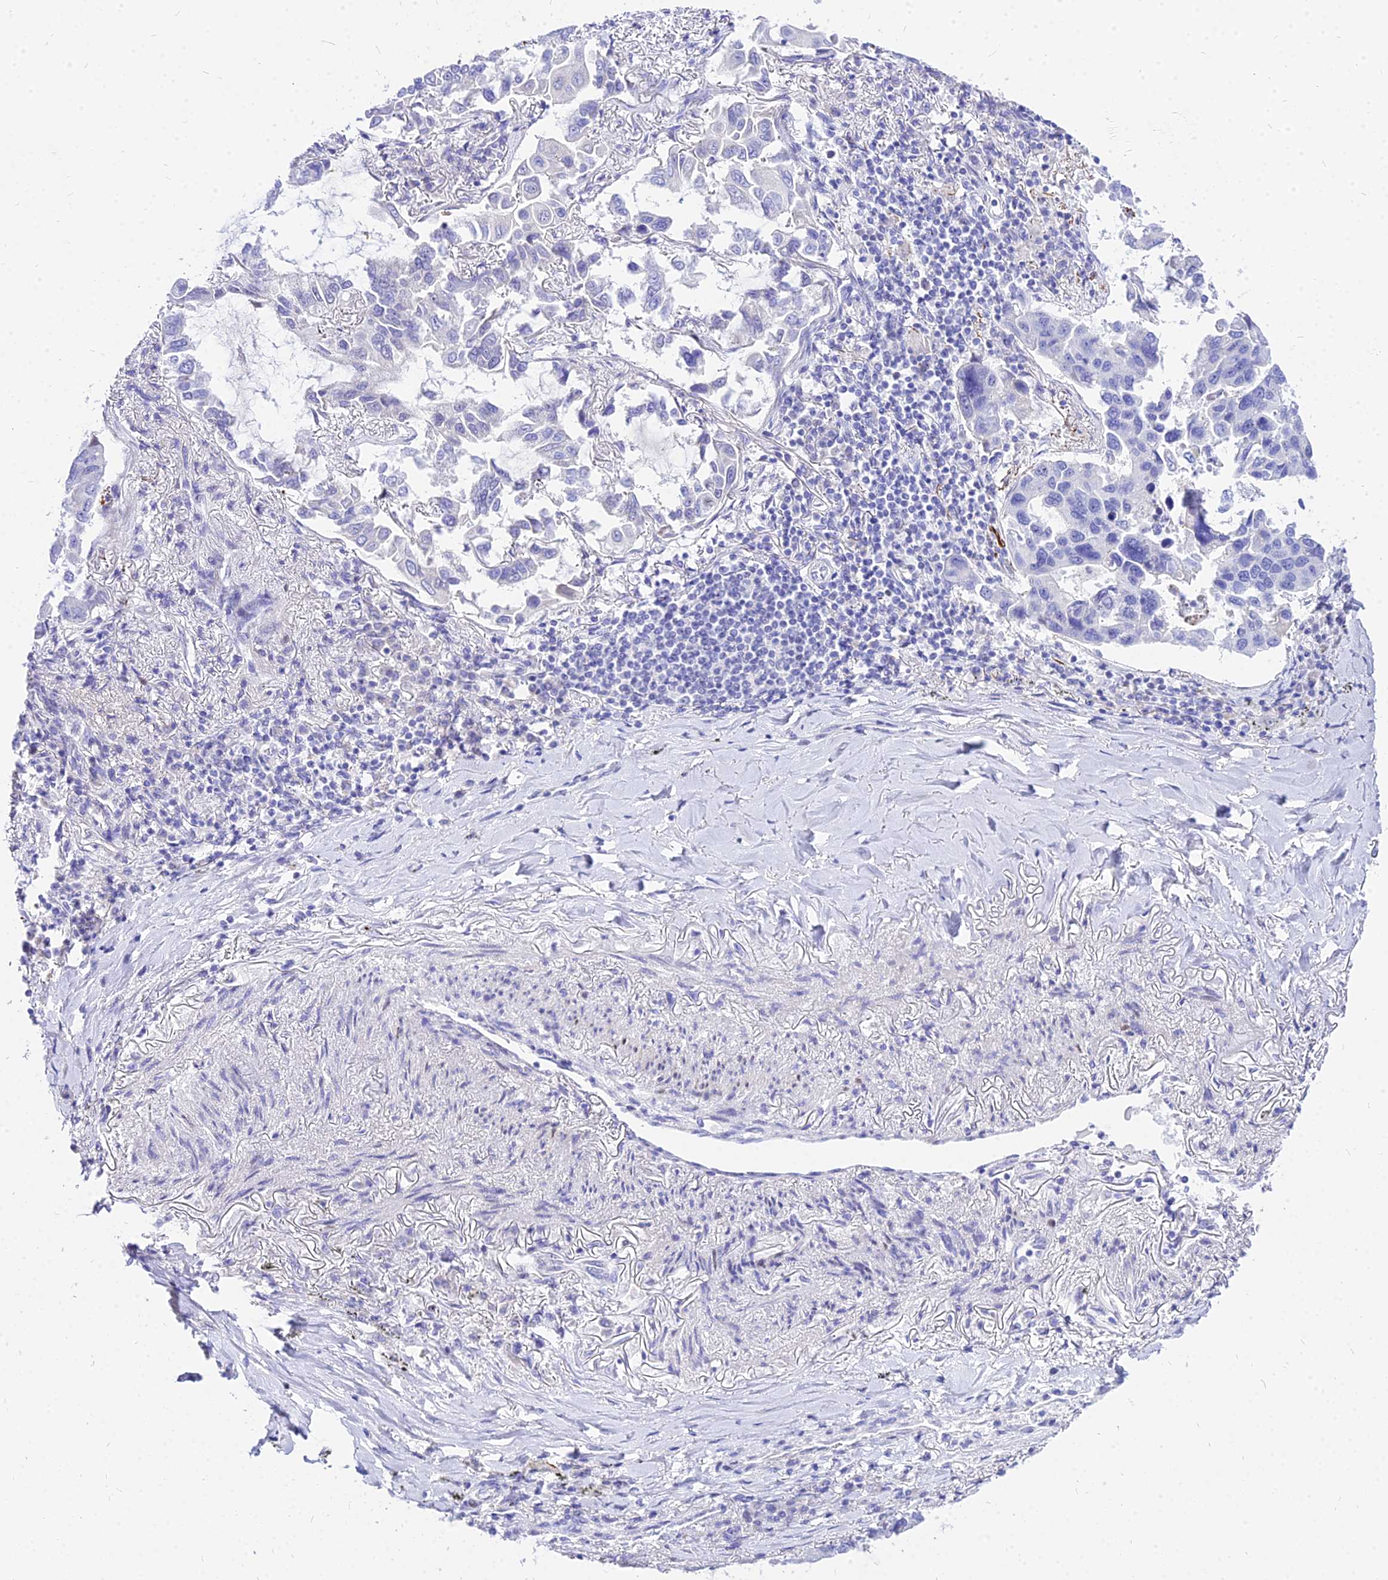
{"staining": {"intensity": "negative", "quantity": "none", "location": "none"}, "tissue": "lung cancer", "cell_type": "Tumor cells", "image_type": "cancer", "snomed": [{"axis": "morphology", "description": "Adenocarcinoma, NOS"}, {"axis": "topography", "description": "Lung"}], "caption": "Lung cancer (adenocarcinoma) was stained to show a protein in brown. There is no significant expression in tumor cells.", "gene": "CARD18", "patient": {"sex": "male", "age": 64}}